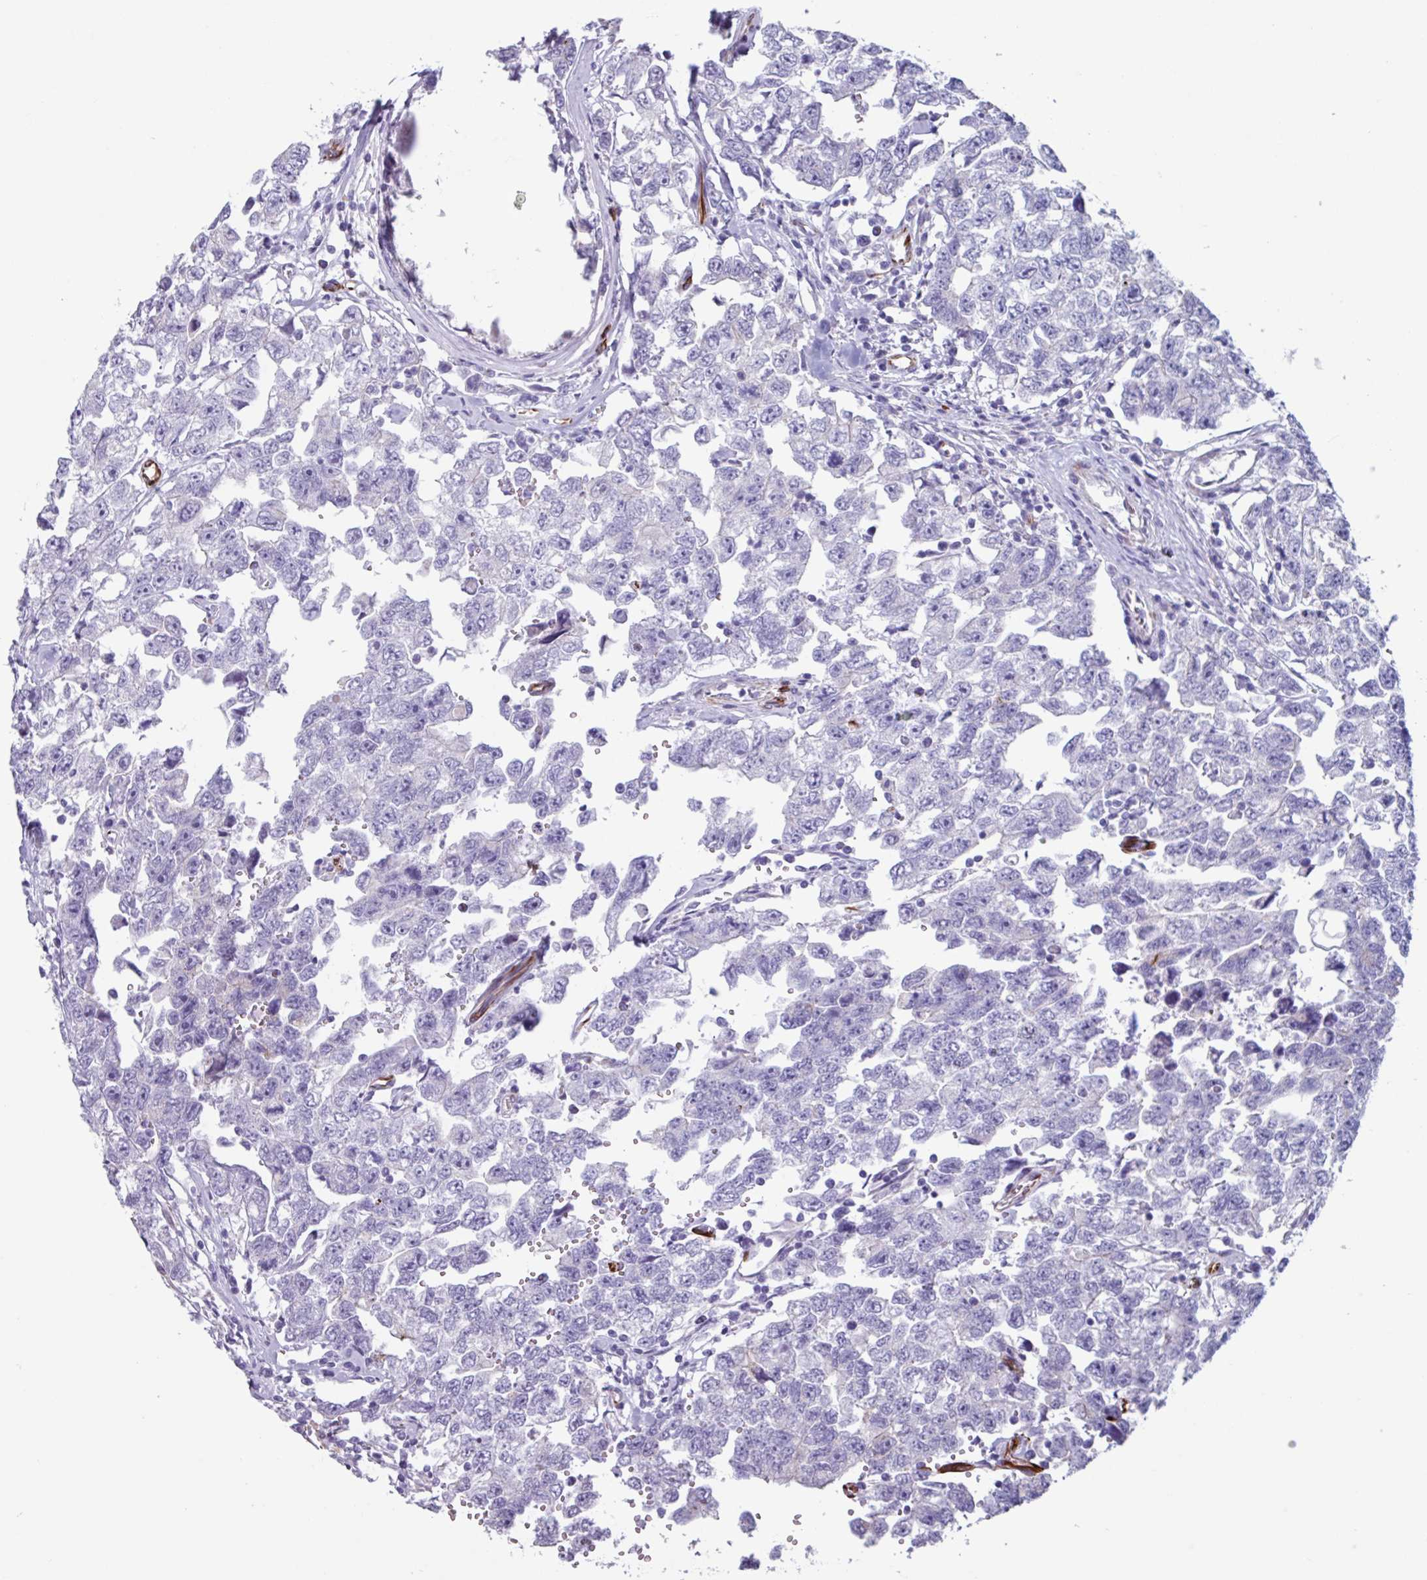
{"staining": {"intensity": "negative", "quantity": "none", "location": "none"}, "tissue": "testis cancer", "cell_type": "Tumor cells", "image_type": "cancer", "snomed": [{"axis": "morphology", "description": "Carcinoma, Embryonal, NOS"}, {"axis": "topography", "description": "Testis"}], "caption": "Immunohistochemistry (IHC) image of neoplastic tissue: testis embryonal carcinoma stained with DAB demonstrates no significant protein expression in tumor cells.", "gene": "BTD", "patient": {"sex": "male", "age": 22}}